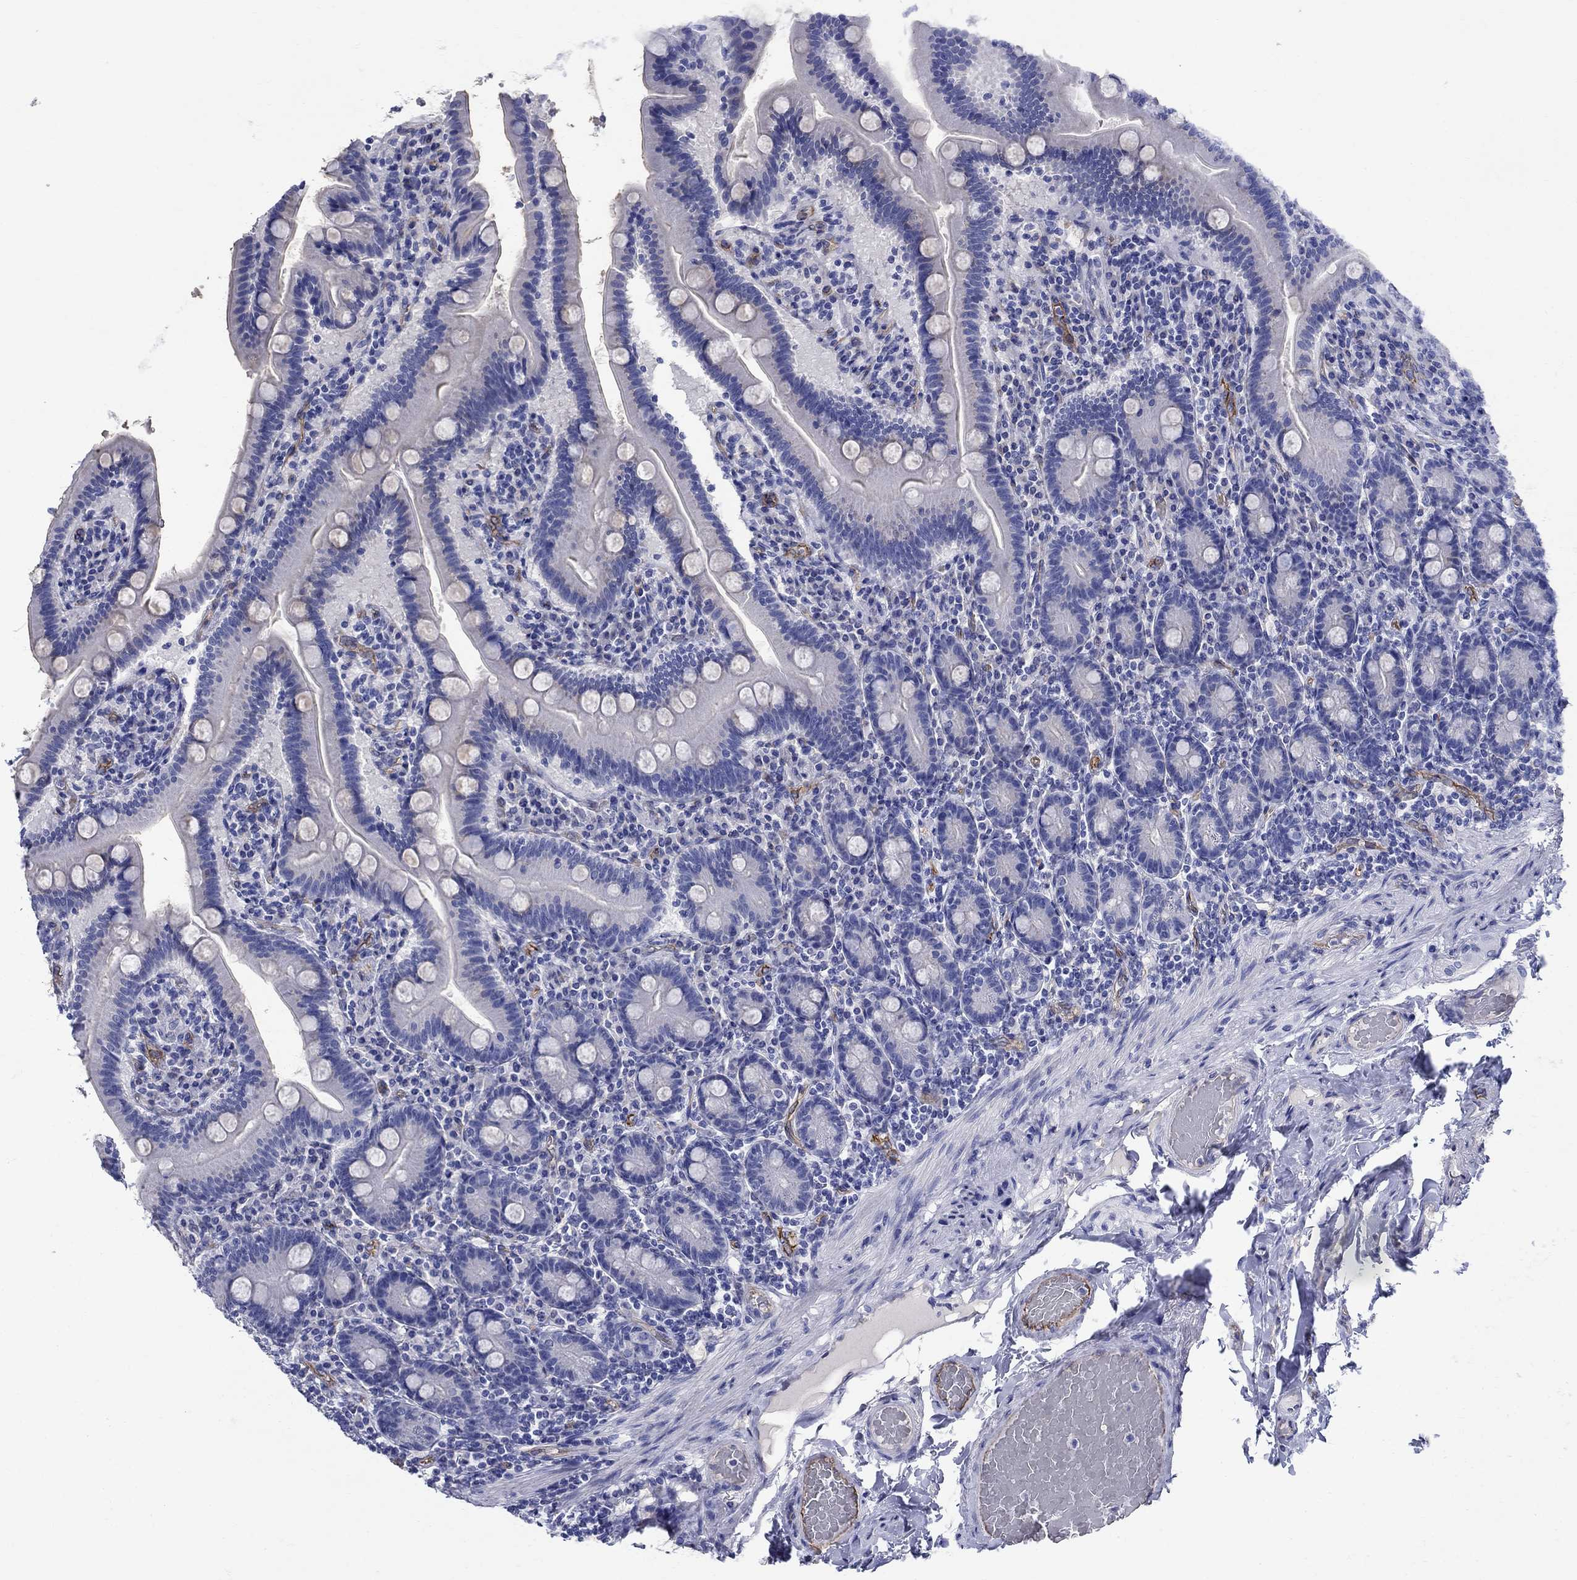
{"staining": {"intensity": "negative", "quantity": "none", "location": "none"}, "tissue": "small intestine", "cell_type": "Glandular cells", "image_type": "normal", "snomed": [{"axis": "morphology", "description": "Normal tissue, NOS"}, {"axis": "topography", "description": "Small intestine"}], "caption": "A high-resolution photomicrograph shows immunohistochemistry staining of unremarkable small intestine, which exhibits no significant staining in glandular cells.", "gene": "SMCP", "patient": {"sex": "male", "age": 66}}